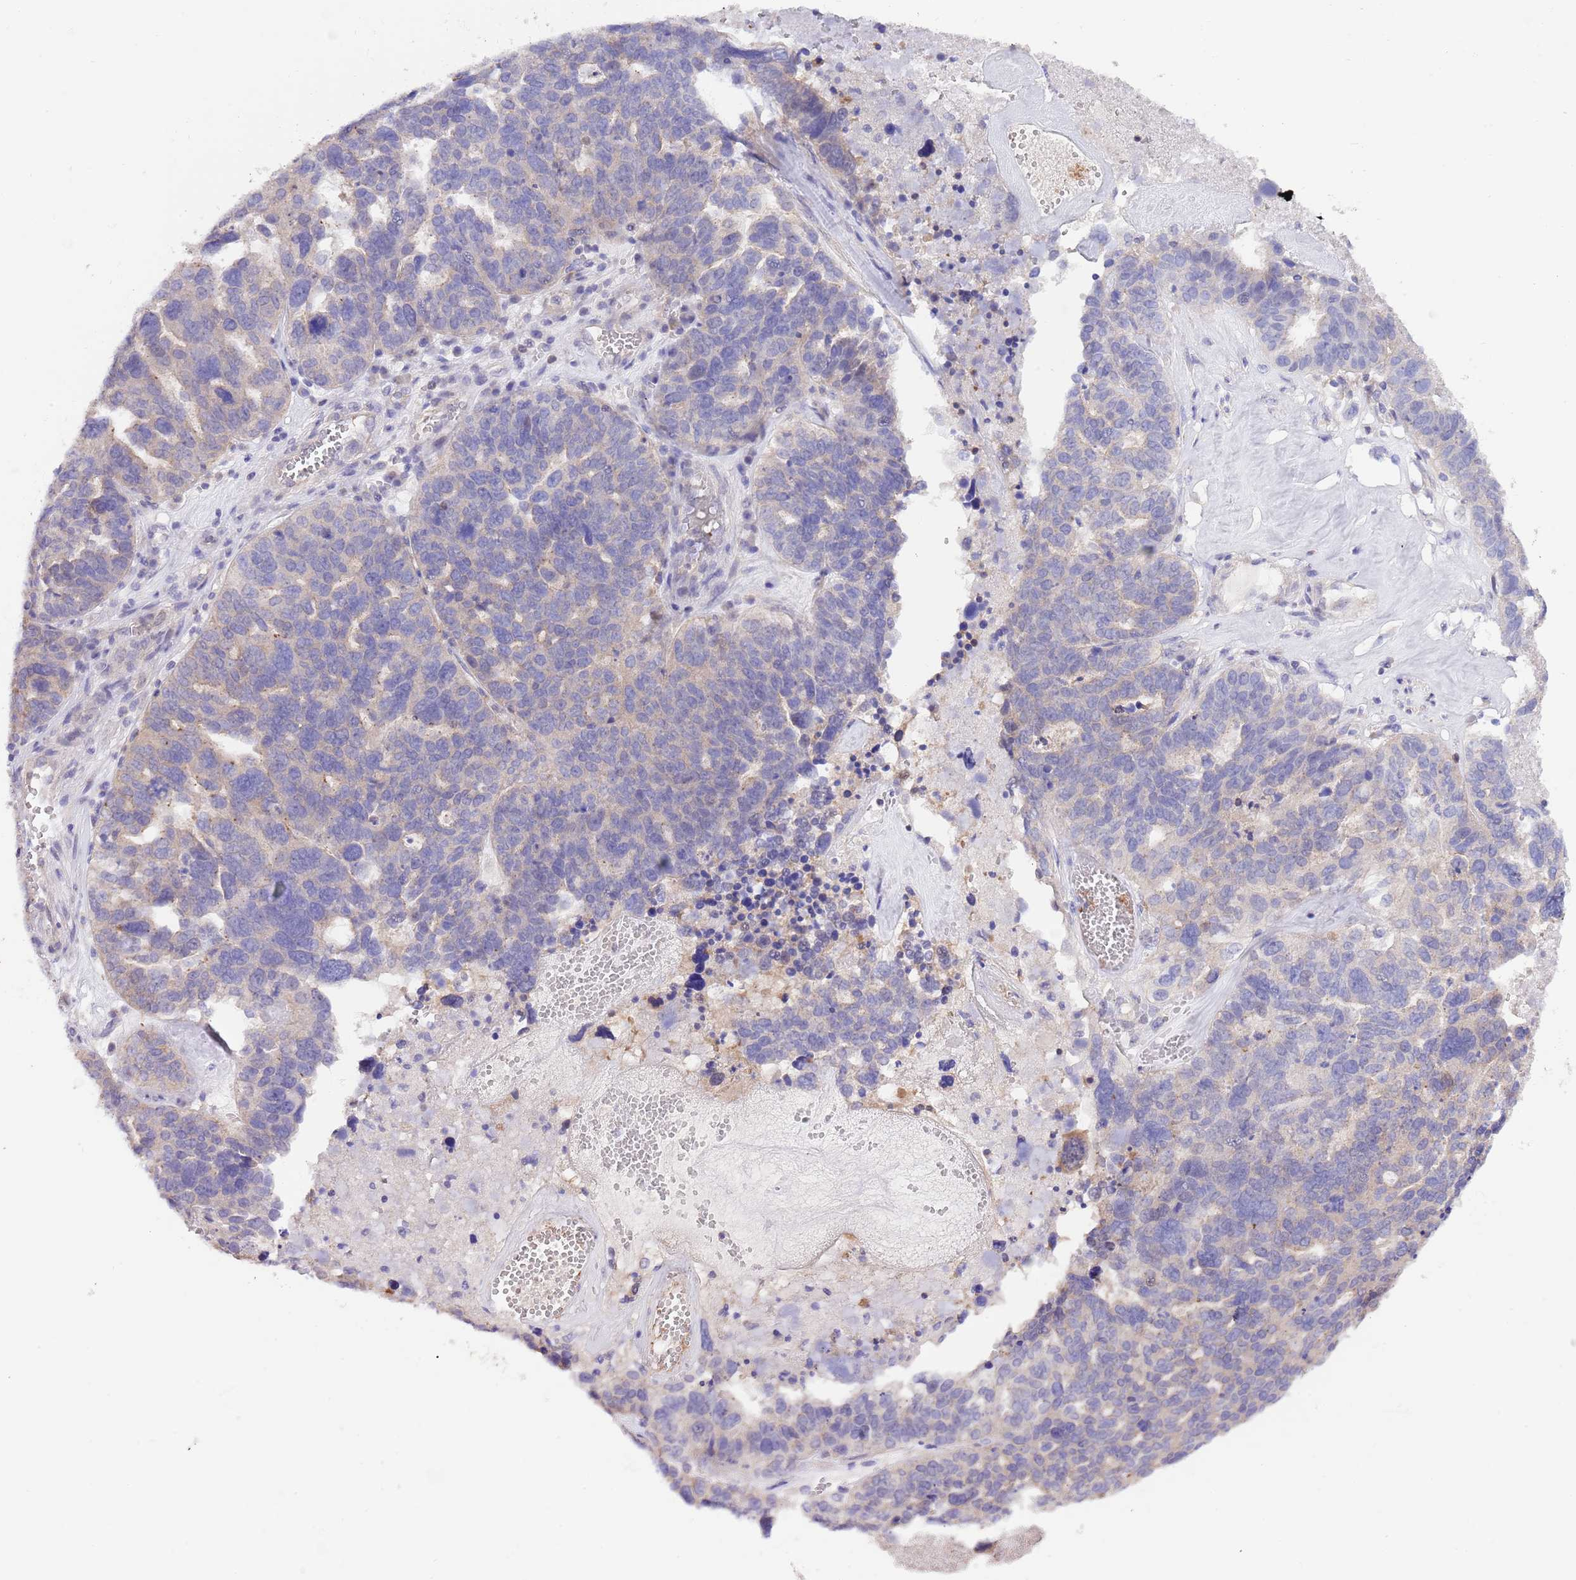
{"staining": {"intensity": "weak", "quantity": "<25%", "location": "cytoplasmic/membranous"}, "tissue": "ovarian cancer", "cell_type": "Tumor cells", "image_type": "cancer", "snomed": [{"axis": "morphology", "description": "Cystadenocarcinoma, serous, NOS"}, {"axis": "topography", "description": "Ovary"}], "caption": "Ovarian cancer stained for a protein using immunohistochemistry exhibits no staining tumor cells.", "gene": "PRR32", "patient": {"sex": "female", "age": 59}}